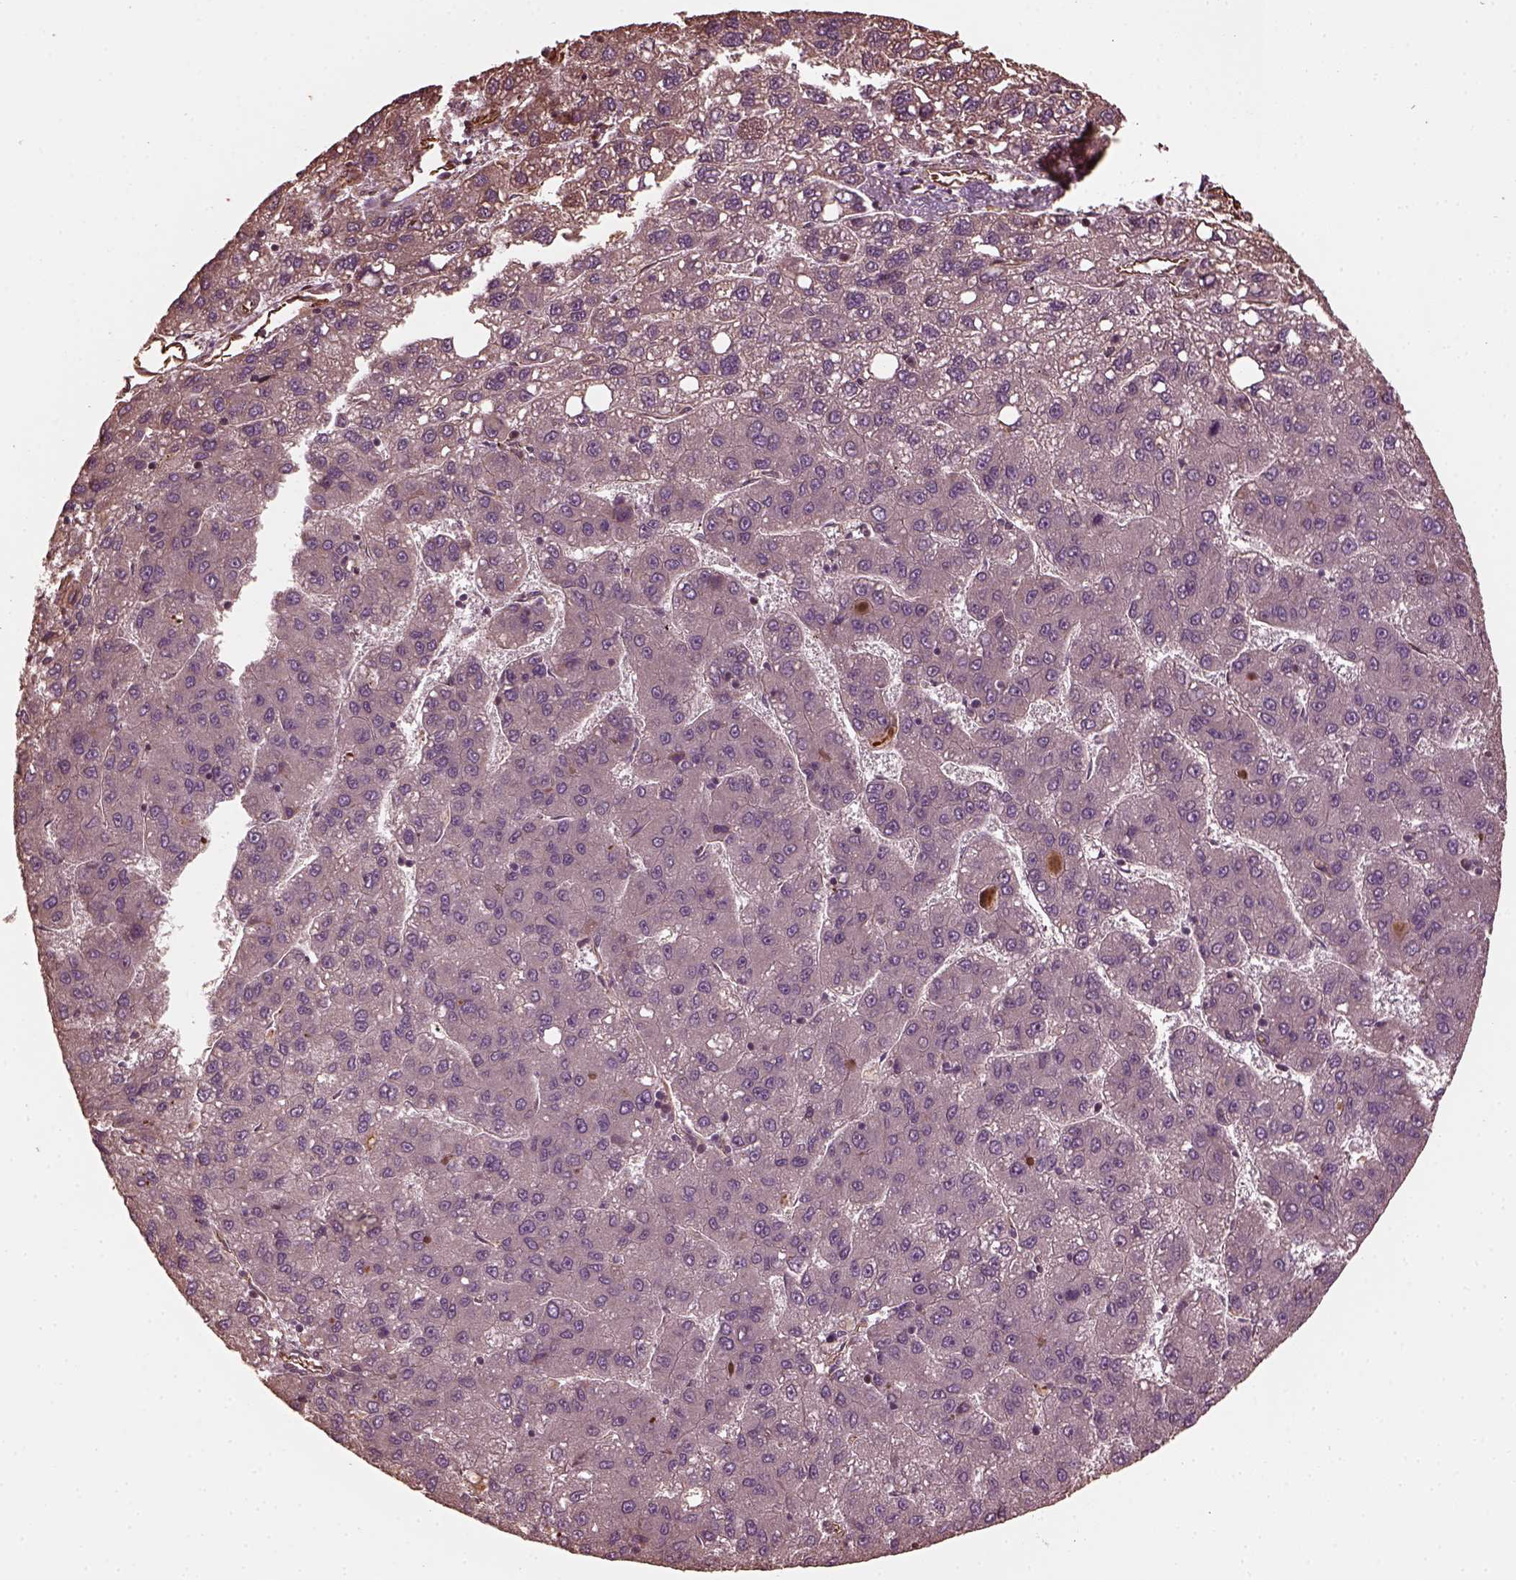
{"staining": {"intensity": "negative", "quantity": "none", "location": "none"}, "tissue": "liver cancer", "cell_type": "Tumor cells", "image_type": "cancer", "snomed": [{"axis": "morphology", "description": "Carcinoma, Hepatocellular, NOS"}, {"axis": "topography", "description": "Liver"}], "caption": "There is no significant positivity in tumor cells of liver cancer.", "gene": "GTPBP1", "patient": {"sex": "female", "age": 82}}